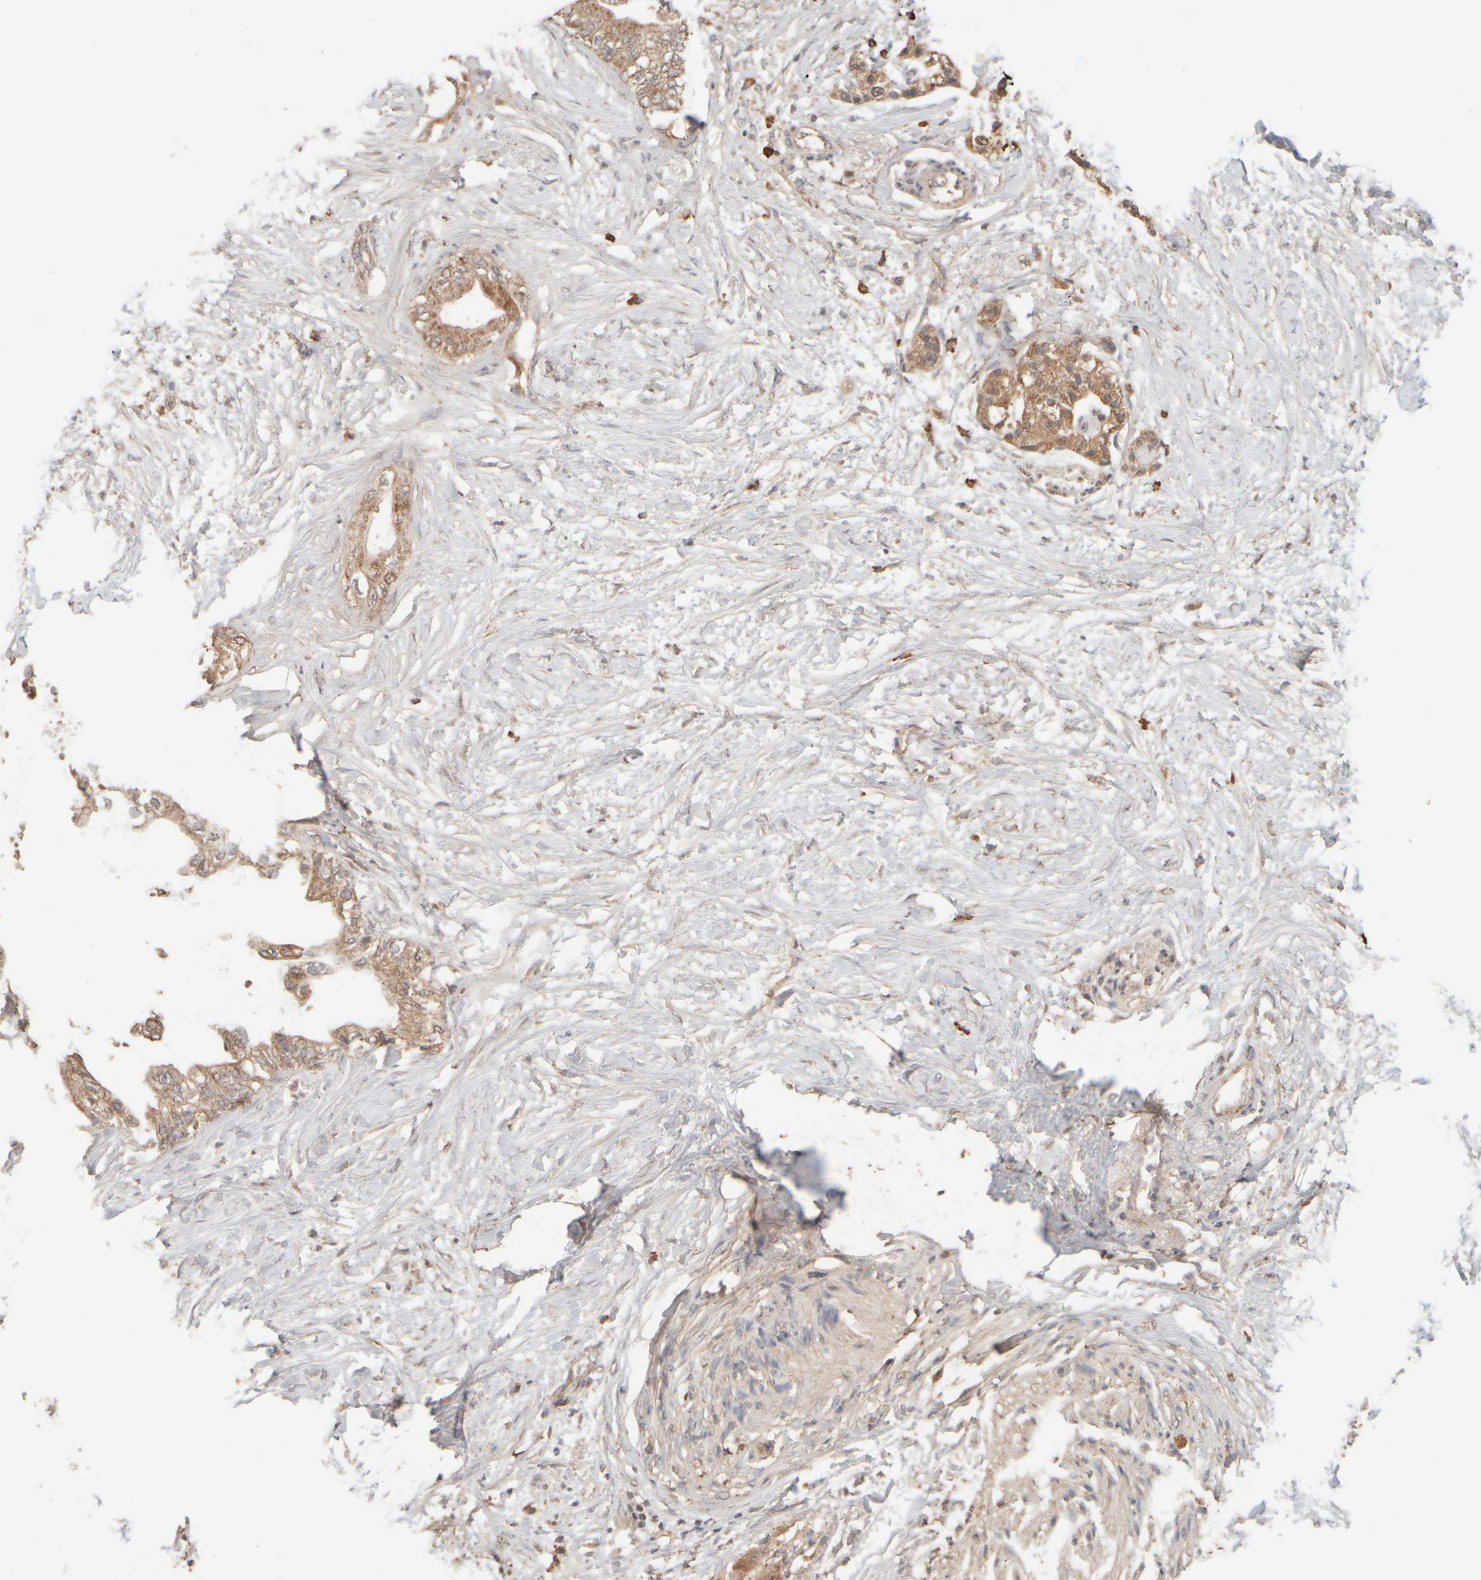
{"staining": {"intensity": "moderate", "quantity": ">75%", "location": "cytoplasmic/membranous"}, "tissue": "pancreatic cancer", "cell_type": "Tumor cells", "image_type": "cancer", "snomed": [{"axis": "morphology", "description": "Normal tissue, NOS"}, {"axis": "morphology", "description": "Adenocarcinoma, NOS"}, {"axis": "topography", "description": "Pancreas"}, {"axis": "topography", "description": "Duodenum"}], "caption": "Immunohistochemical staining of human pancreatic adenocarcinoma shows medium levels of moderate cytoplasmic/membranous positivity in about >75% of tumor cells. (brown staining indicates protein expression, while blue staining denotes nuclei).", "gene": "EIF2B3", "patient": {"sex": "female", "age": 60}}